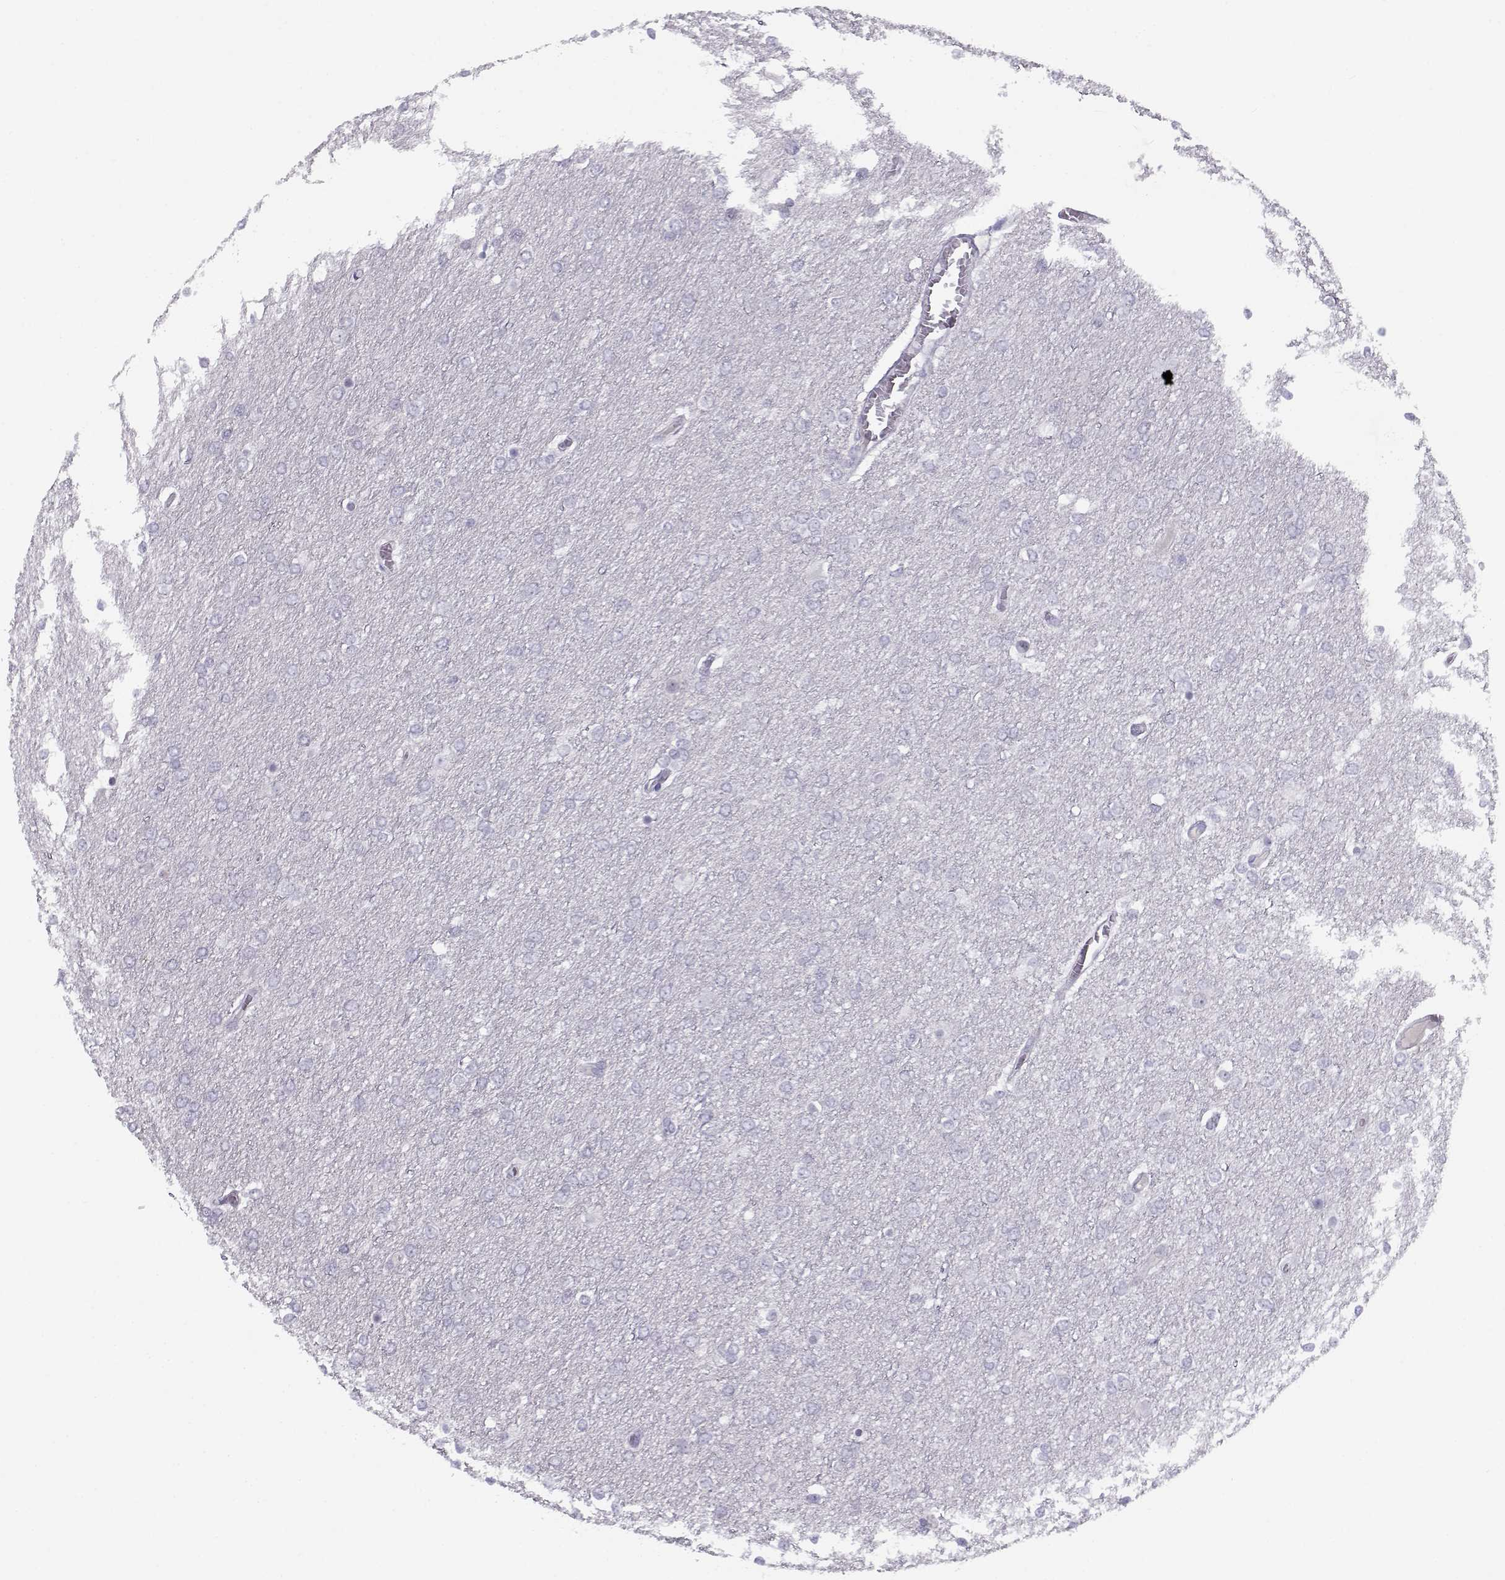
{"staining": {"intensity": "negative", "quantity": "none", "location": "none"}, "tissue": "glioma", "cell_type": "Tumor cells", "image_type": "cancer", "snomed": [{"axis": "morphology", "description": "Glioma, malignant, High grade"}, {"axis": "topography", "description": "Brain"}], "caption": "The IHC photomicrograph has no significant staining in tumor cells of high-grade glioma (malignant) tissue.", "gene": "CFAP77", "patient": {"sex": "female", "age": 61}}